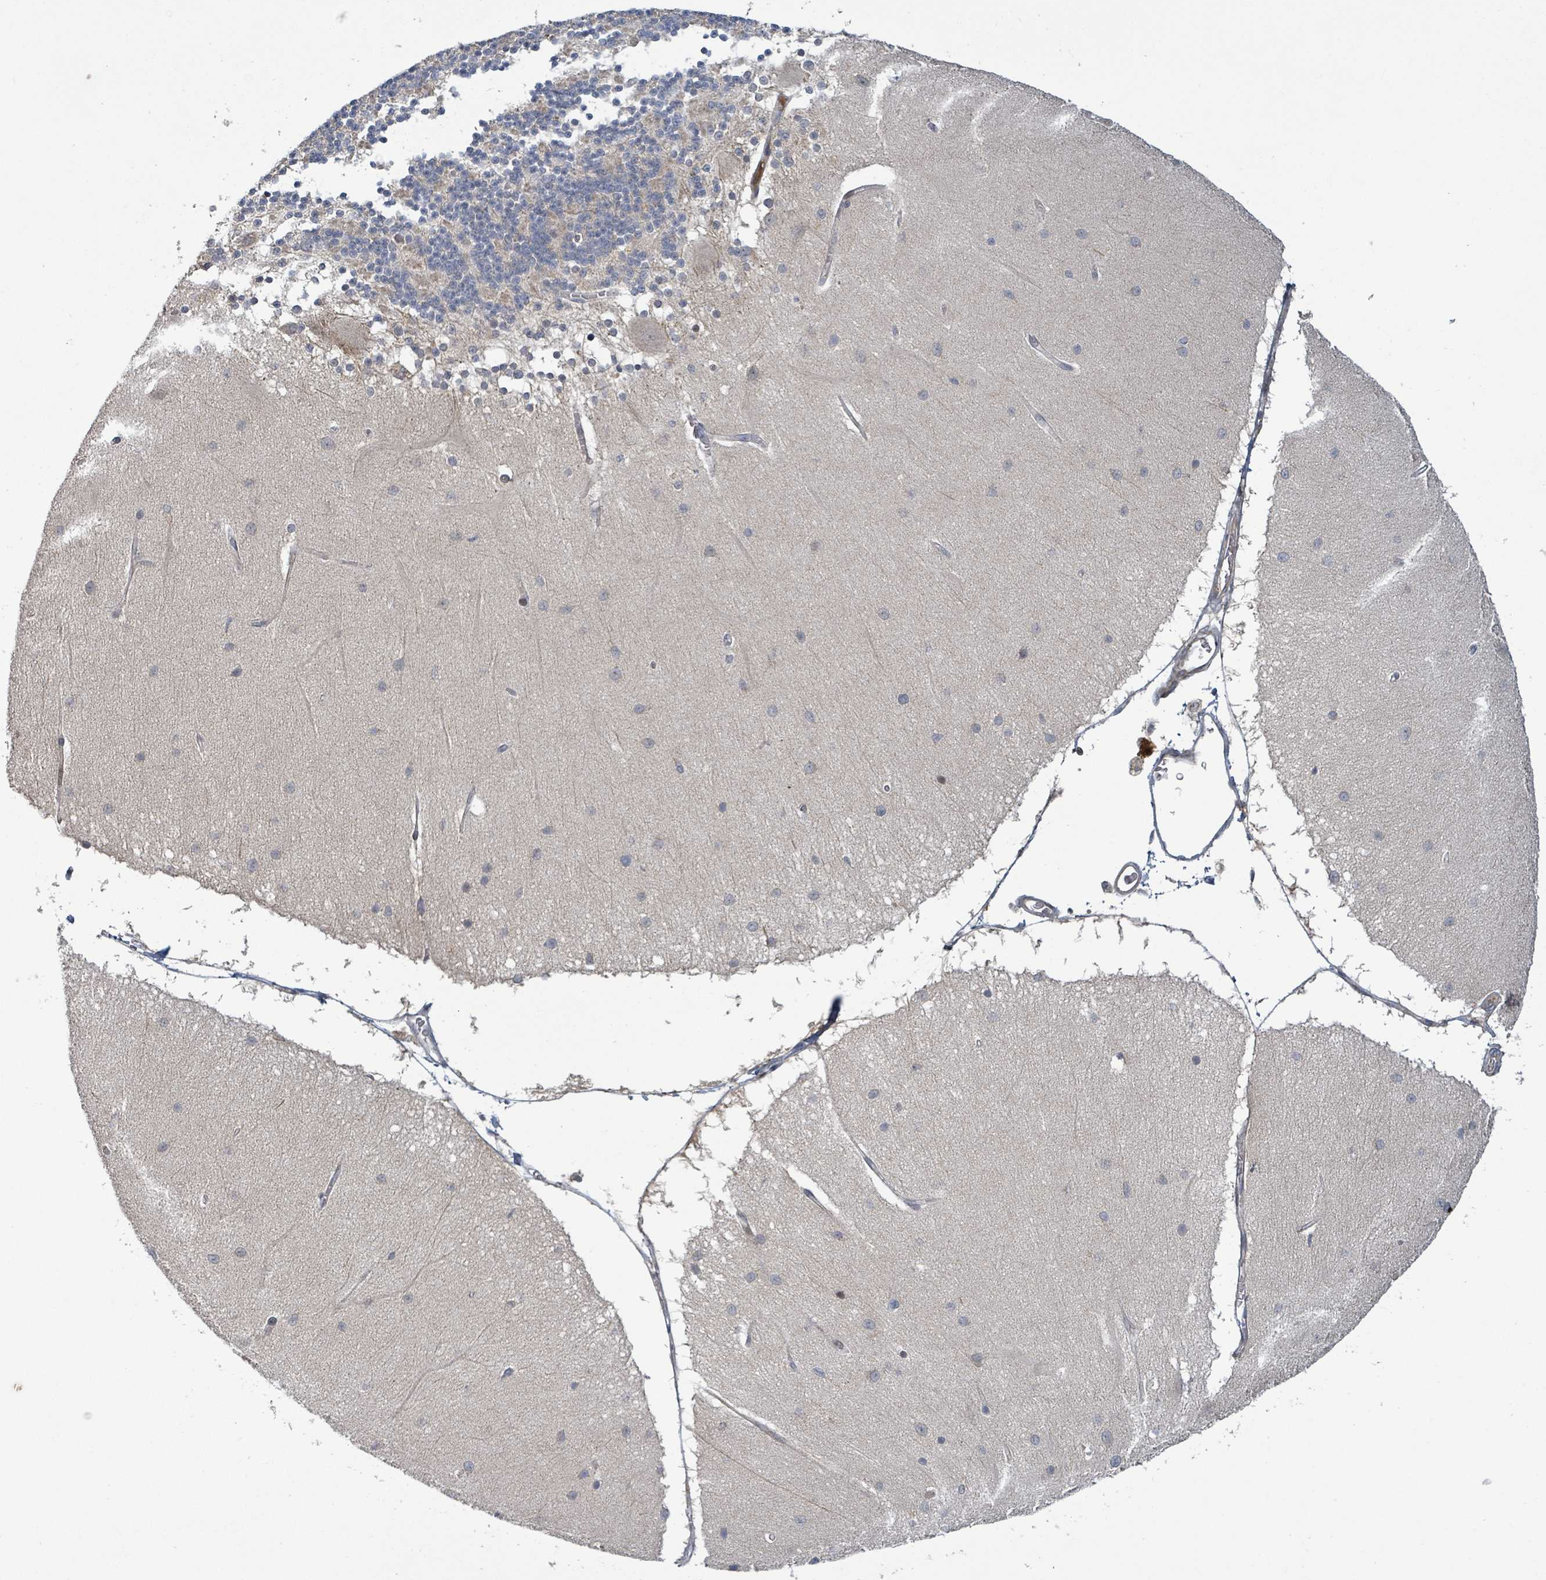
{"staining": {"intensity": "negative", "quantity": "none", "location": "none"}, "tissue": "cerebellum", "cell_type": "Cells in granular layer", "image_type": "normal", "snomed": [{"axis": "morphology", "description": "Normal tissue, NOS"}, {"axis": "topography", "description": "Cerebellum"}], "caption": "Protein analysis of normal cerebellum displays no significant positivity in cells in granular layer.", "gene": "ITGA11", "patient": {"sex": "female", "age": 54}}